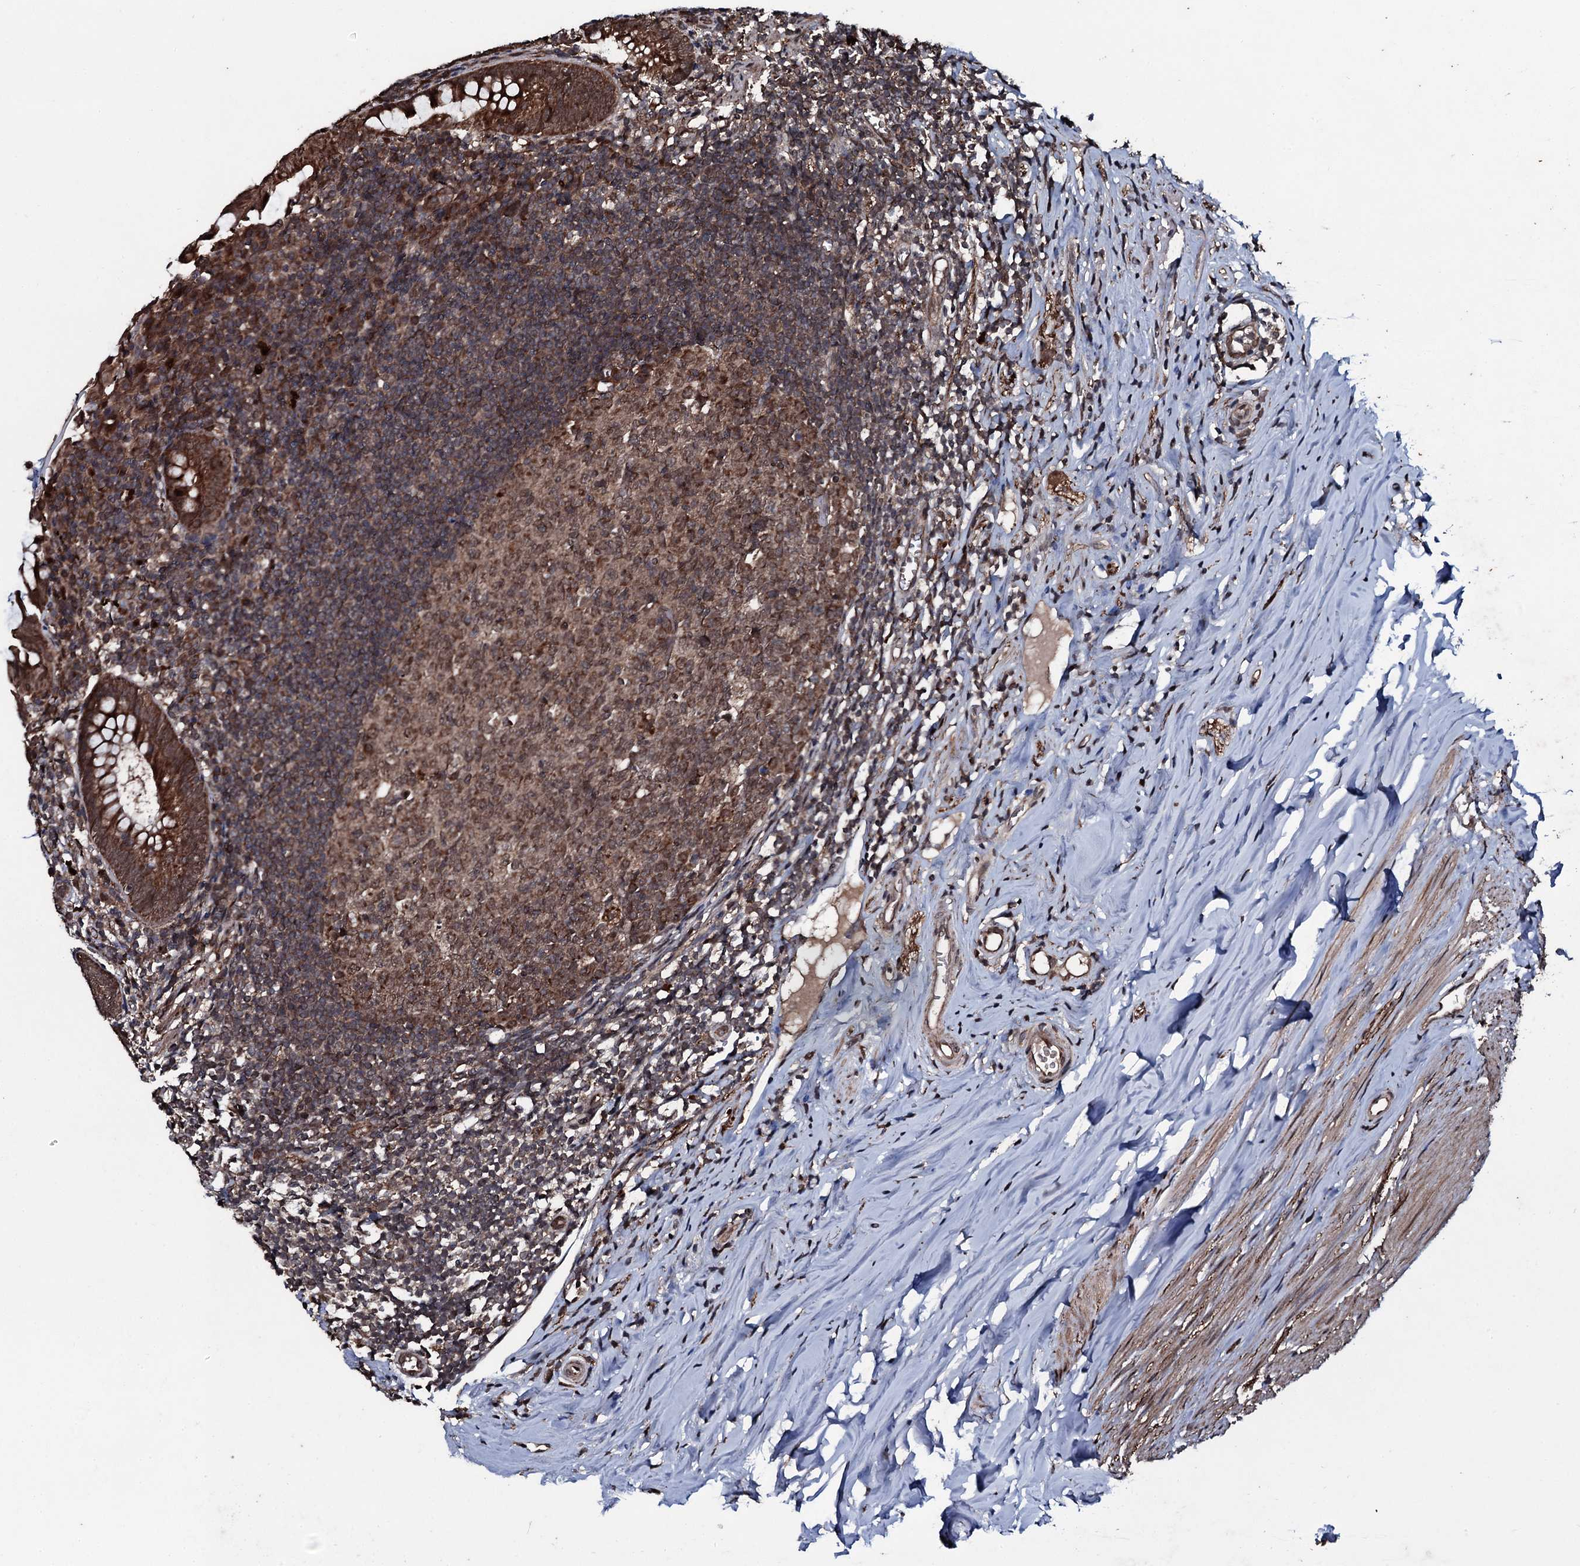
{"staining": {"intensity": "moderate", "quantity": ">75%", "location": "cytoplasmic/membranous,nuclear"}, "tissue": "appendix", "cell_type": "Glandular cells", "image_type": "normal", "snomed": [{"axis": "morphology", "description": "Normal tissue, NOS"}, {"axis": "topography", "description": "Appendix"}], "caption": "The histopathology image demonstrates immunohistochemical staining of normal appendix. There is moderate cytoplasmic/membranous,nuclear staining is identified in about >75% of glandular cells. Using DAB (brown) and hematoxylin (blue) stains, captured at high magnification using brightfield microscopy.", "gene": "MRPS31", "patient": {"sex": "female", "age": 51}}